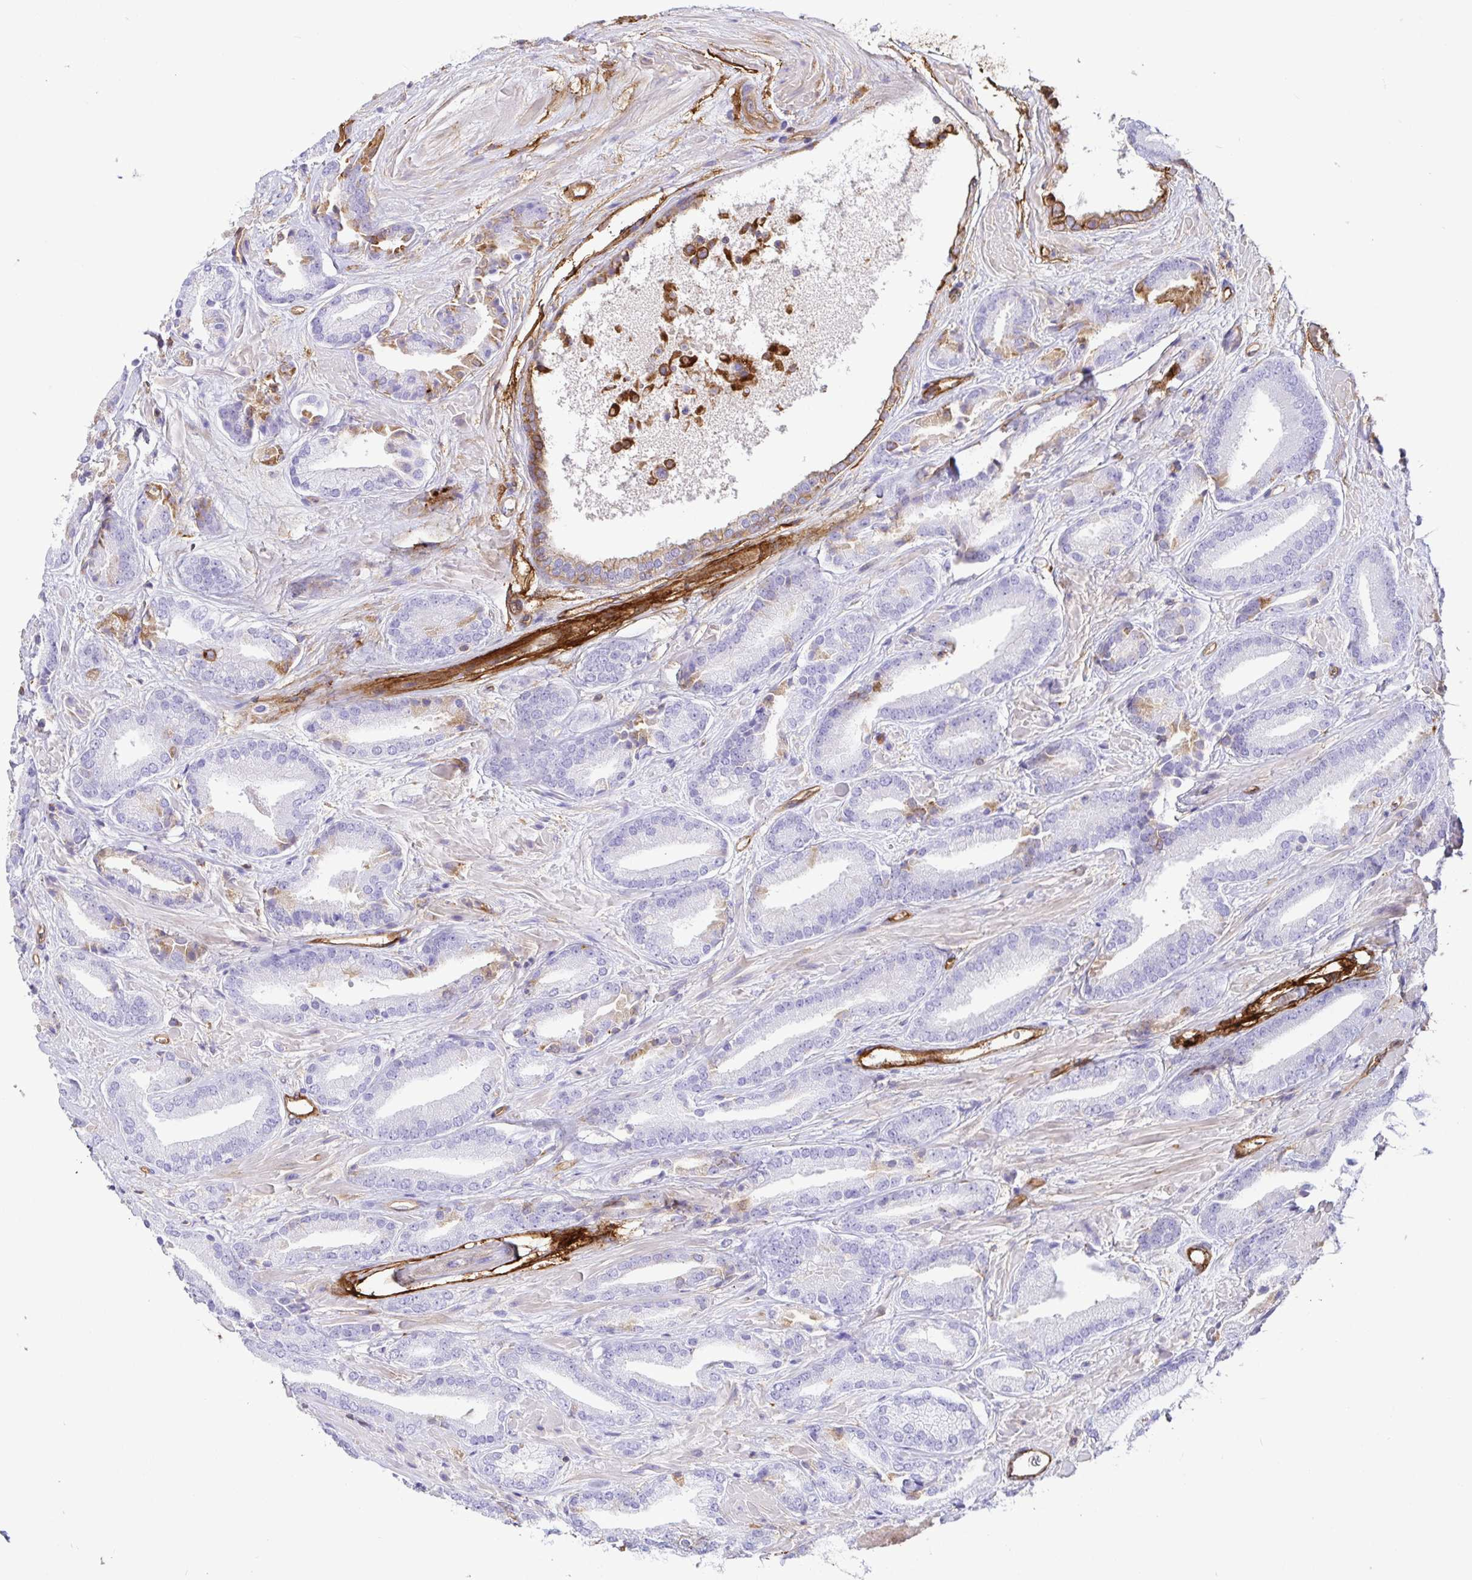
{"staining": {"intensity": "negative", "quantity": "none", "location": "none"}, "tissue": "prostate cancer", "cell_type": "Tumor cells", "image_type": "cancer", "snomed": [{"axis": "morphology", "description": "Adenocarcinoma, High grade"}, {"axis": "topography", "description": "Prostate"}], "caption": "High power microscopy photomicrograph of an immunohistochemistry photomicrograph of prostate cancer (adenocarcinoma (high-grade)), revealing no significant expression in tumor cells.", "gene": "ANXA2", "patient": {"sex": "male", "age": 56}}